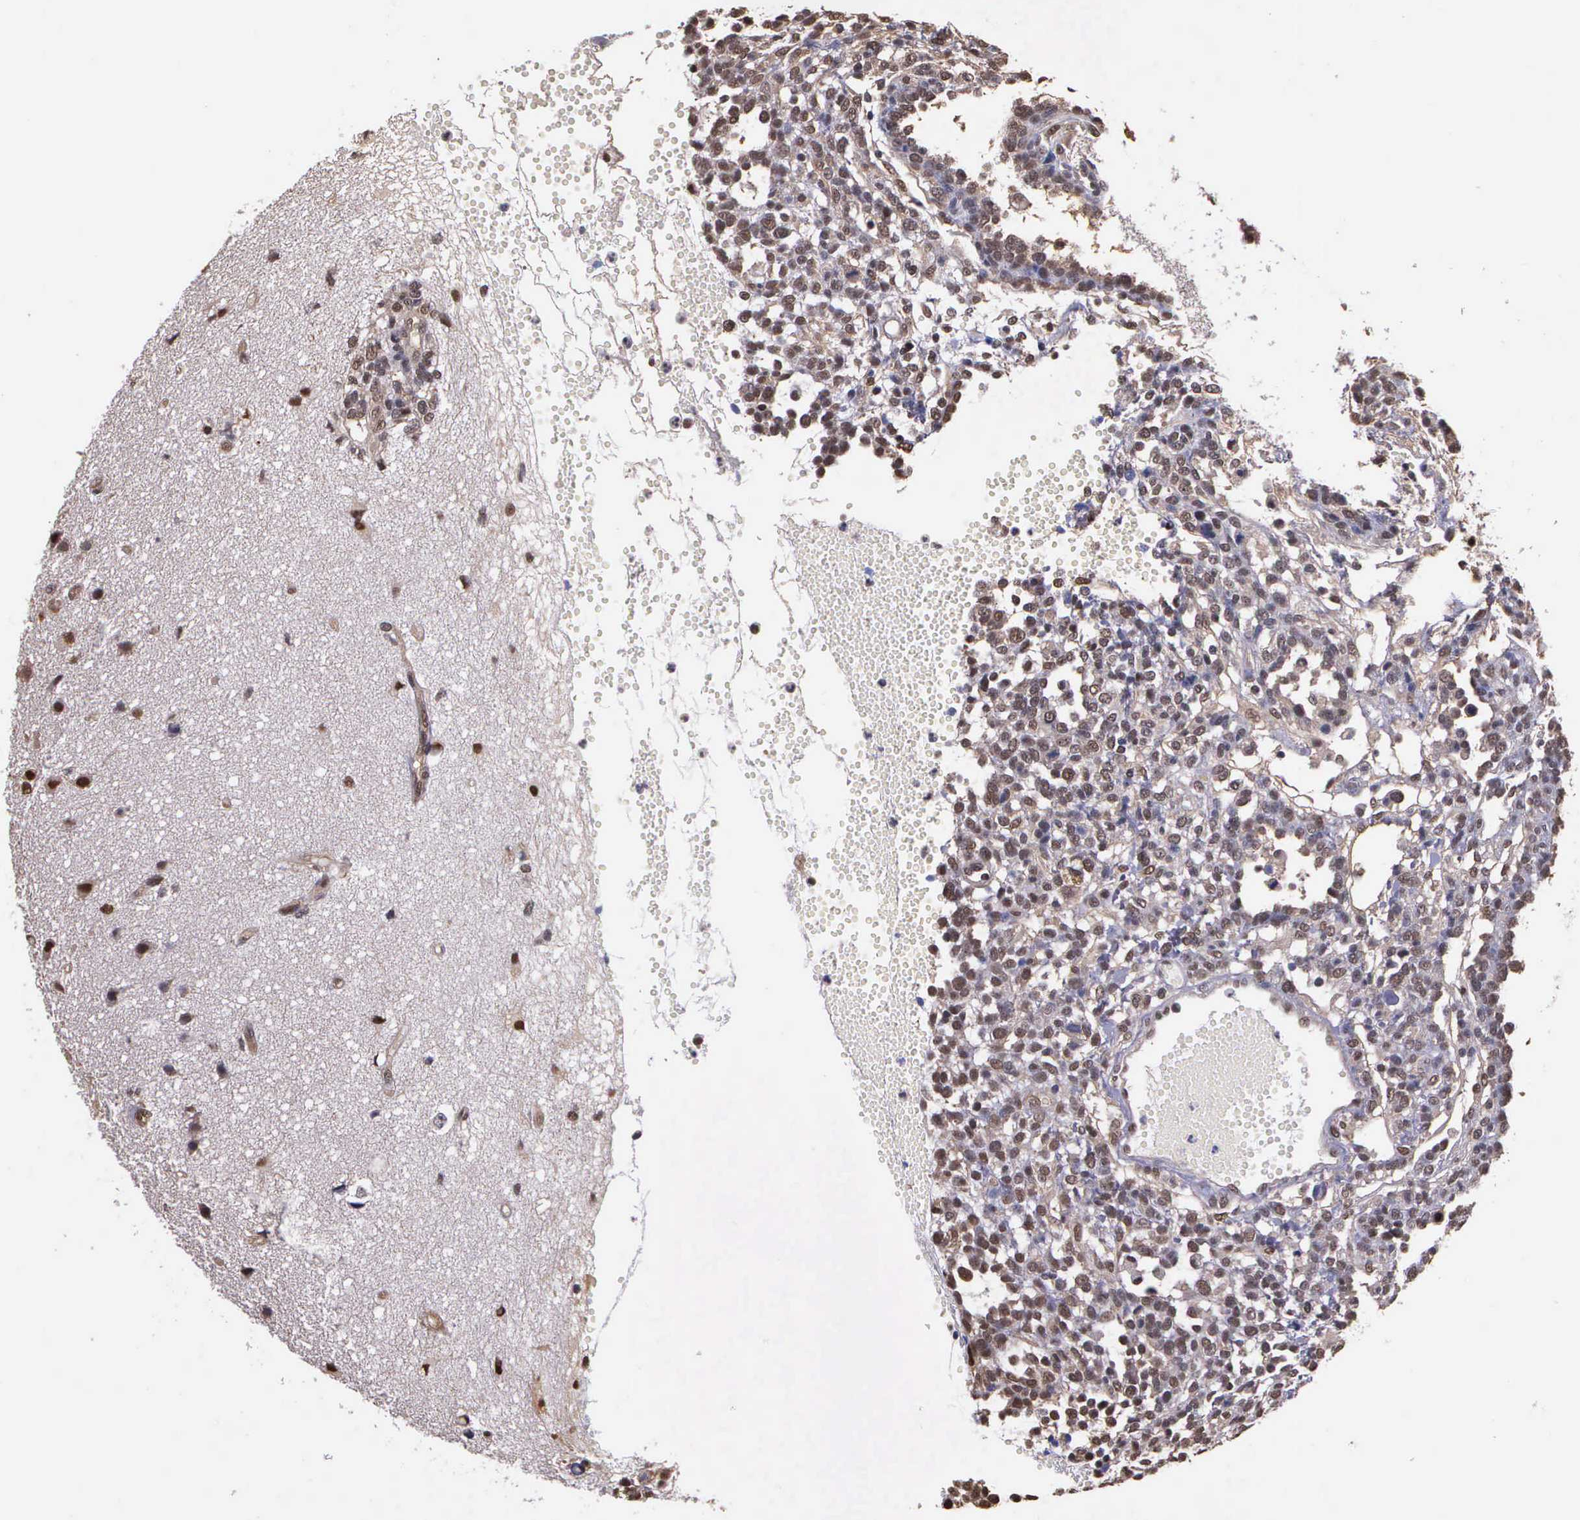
{"staining": {"intensity": "moderate", "quantity": ">75%", "location": "cytoplasmic/membranous,nuclear"}, "tissue": "glioma", "cell_type": "Tumor cells", "image_type": "cancer", "snomed": [{"axis": "morphology", "description": "Glioma, malignant, High grade"}, {"axis": "topography", "description": "Brain"}], "caption": "IHC of human glioma reveals medium levels of moderate cytoplasmic/membranous and nuclear positivity in about >75% of tumor cells.", "gene": "PSMC1", "patient": {"sex": "male", "age": 66}}